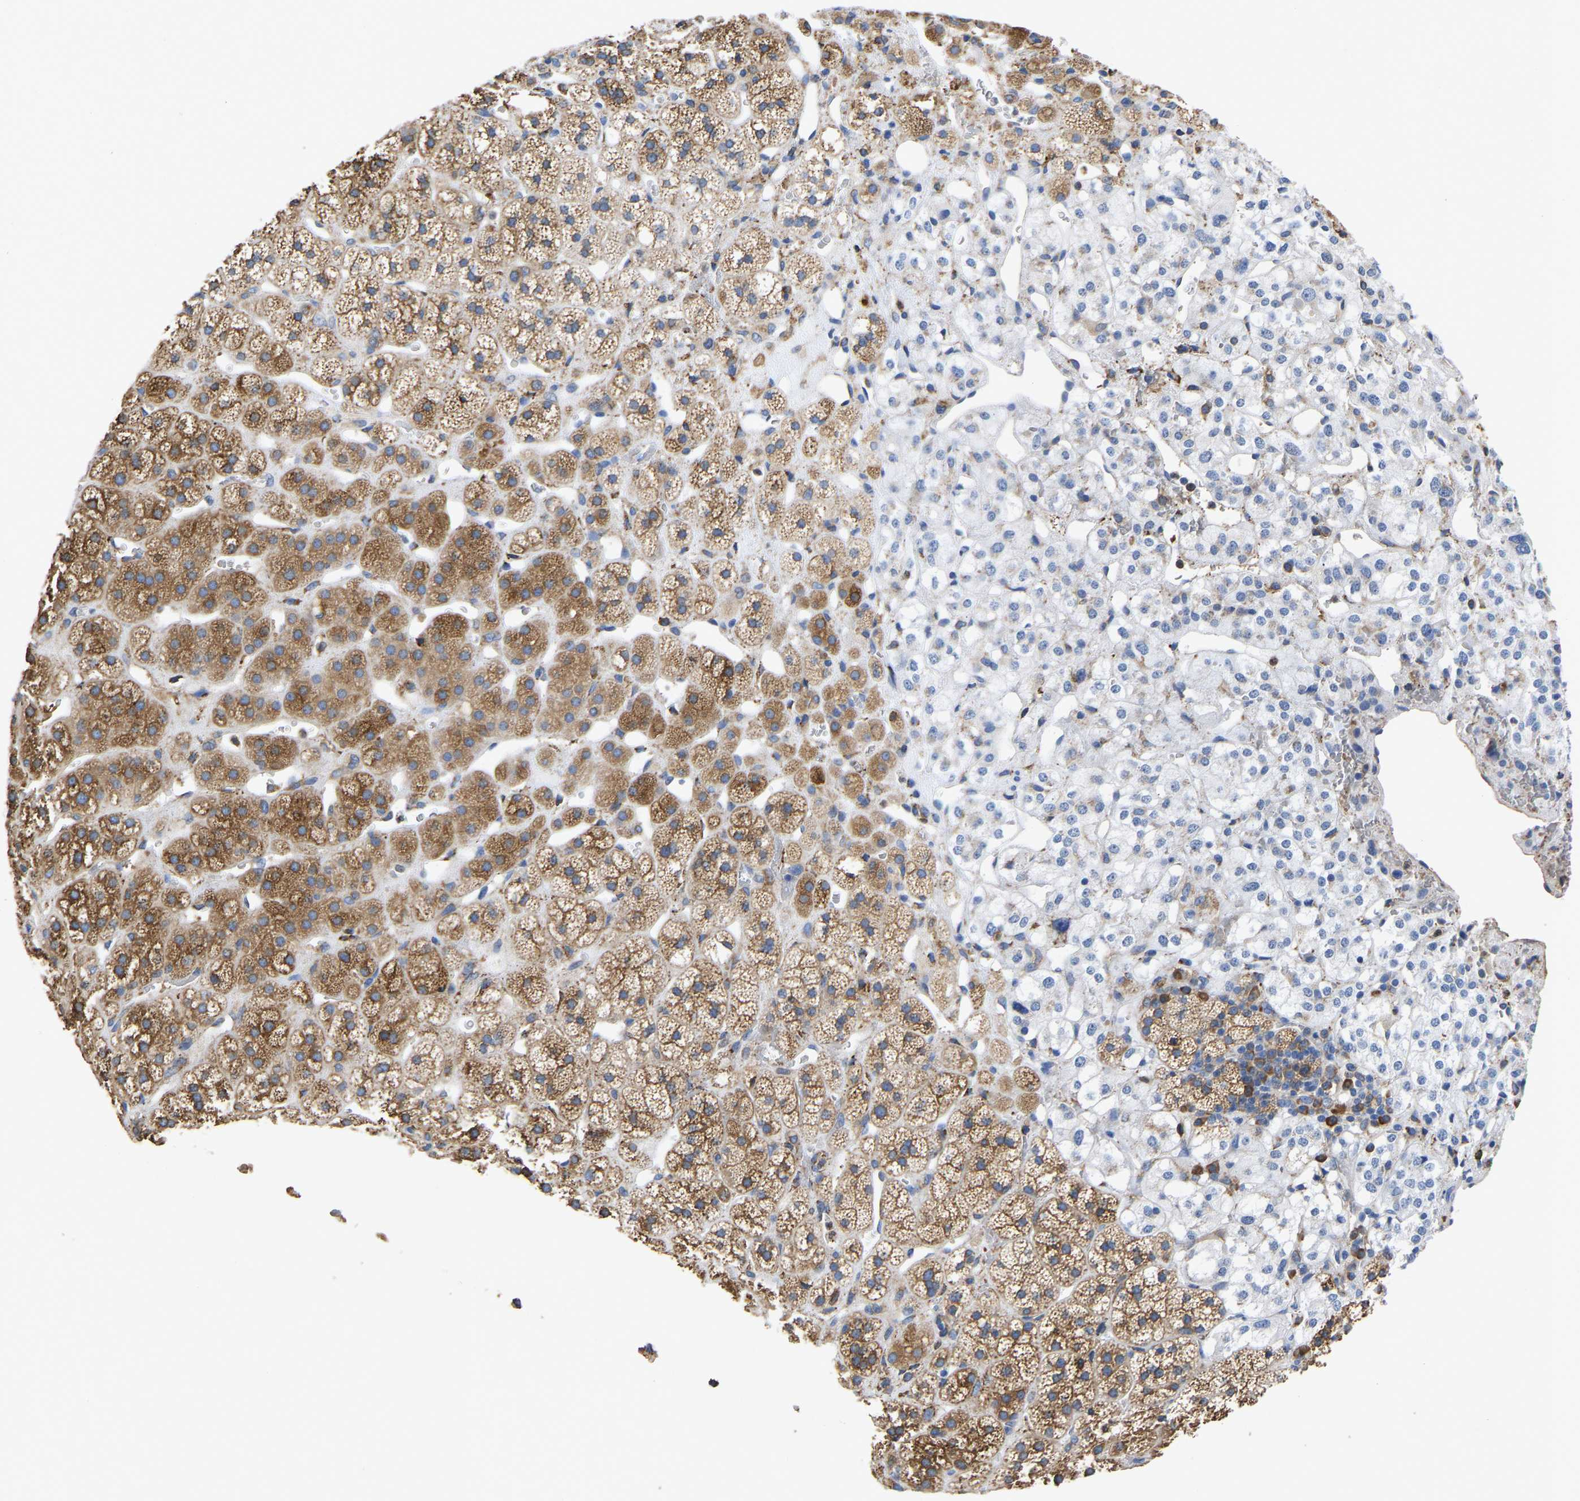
{"staining": {"intensity": "moderate", "quantity": ">75%", "location": "cytoplasmic/membranous"}, "tissue": "adrenal gland", "cell_type": "Glandular cells", "image_type": "normal", "snomed": [{"axis": "morphology", "description": "Normal tissue, NOS"}, {"axis": "topography", "description": "Adrenal gland"}], "caption": "Immunohistochemical staining of normal adrenal gland demonstrates >75% levels of moderate cytoplasmic/membranous protein staining in approximately >75% of glandular cells.", "gene": "P4HB", "patient": {"sex": "male", "age": 56}}